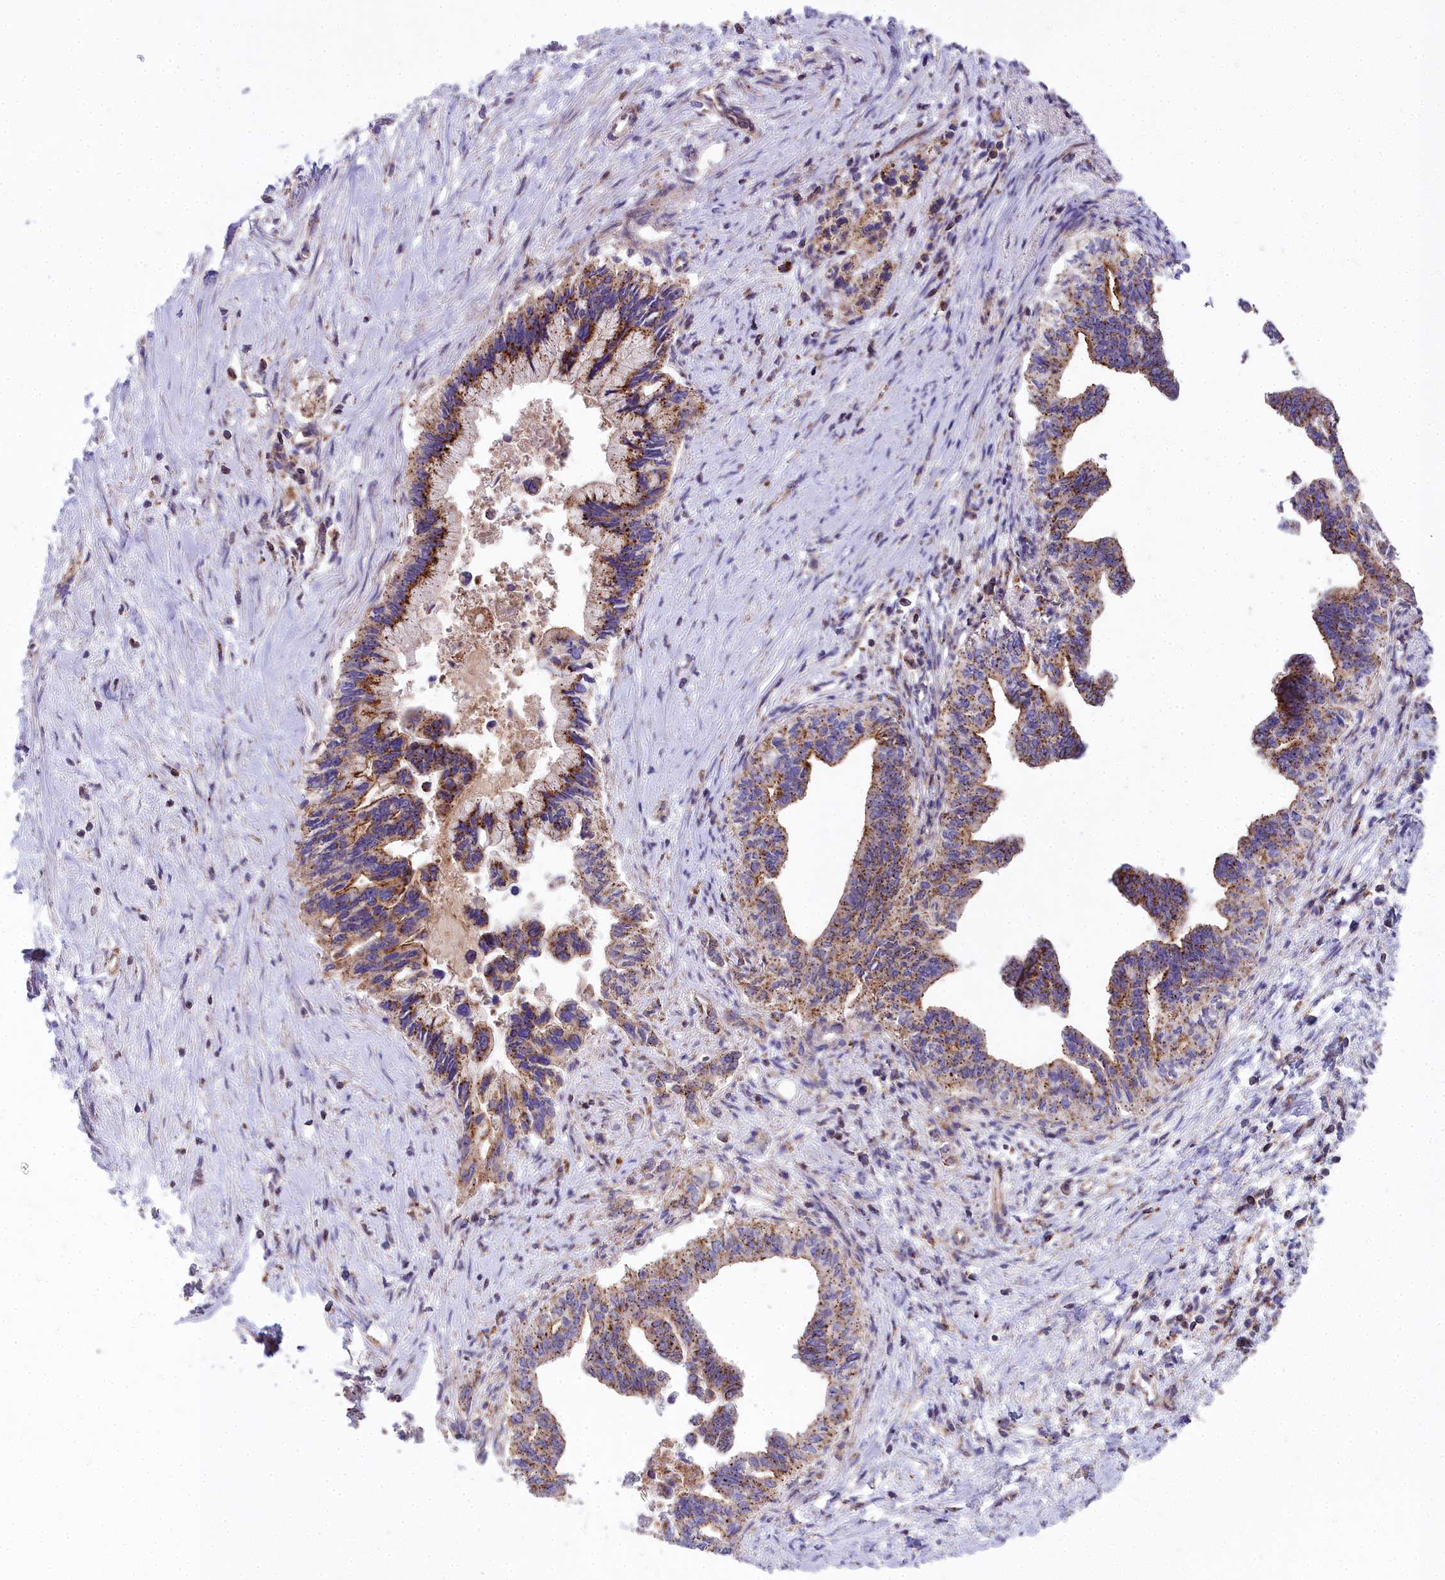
{"staining": {"intensity": "moderate", "quantity": ">75%", "location": "cytoplasmic/membranous"}, "tissue": "pancreatic cancer", "cell_type": "Tumor cells", "image_type": "cancer", "snomed": [{"axis": "morphology", "description": "Adenocarcinoma, NOS"}, {"axis": "topography", "description": "Pancreas"}], "caption": "Pancreatic adenocarcinoma stained with a brown dye displays moderate cytoplasmic/membranous positive staining in about >75% of tumor cells.", "gene": "FRMPD1", "patient": {"sex": "female", "age": 83}}